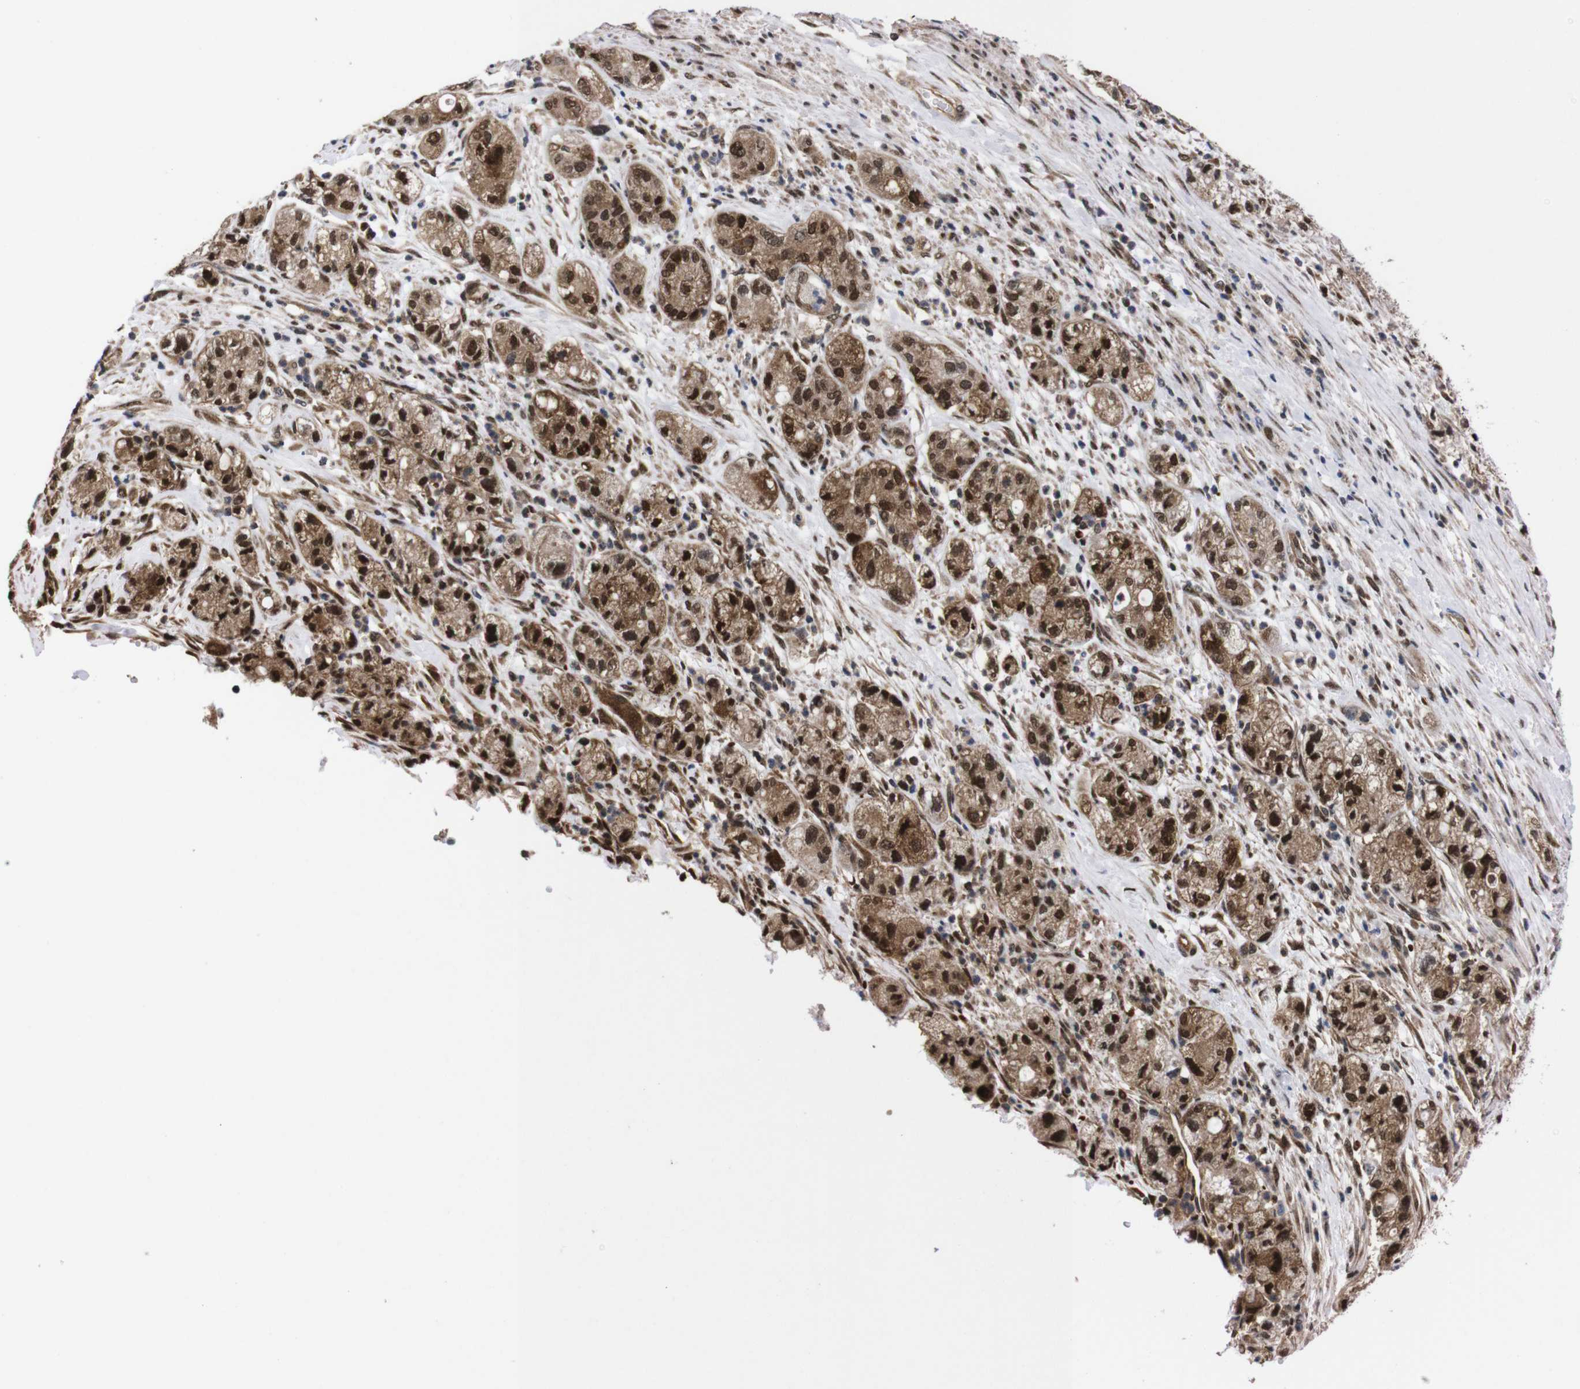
{"staining": {"intensity": "strong", "quantity": ">75%", "location": "cytoplasmic/membranous,nuclear"}, "tissue": "pancreatic cancer", "cell_type": "Tumor cells", "image_type": "cancer", "snomed": [{"axis": "morphology", "description": "Adenocarcinoma, NOS"}, {"axis": "topography", "description": "Pancreas"}], "caption": "Protein positivity by immunohistochemistry (IHC) demonstrates strong cytoplasmic/membranous and nuclear expression in about >75% of tumor cells in pancreatic adenocarcinoma.", "gene": "UBQLN2", "patient": {"sex": "female", "age": 78}}